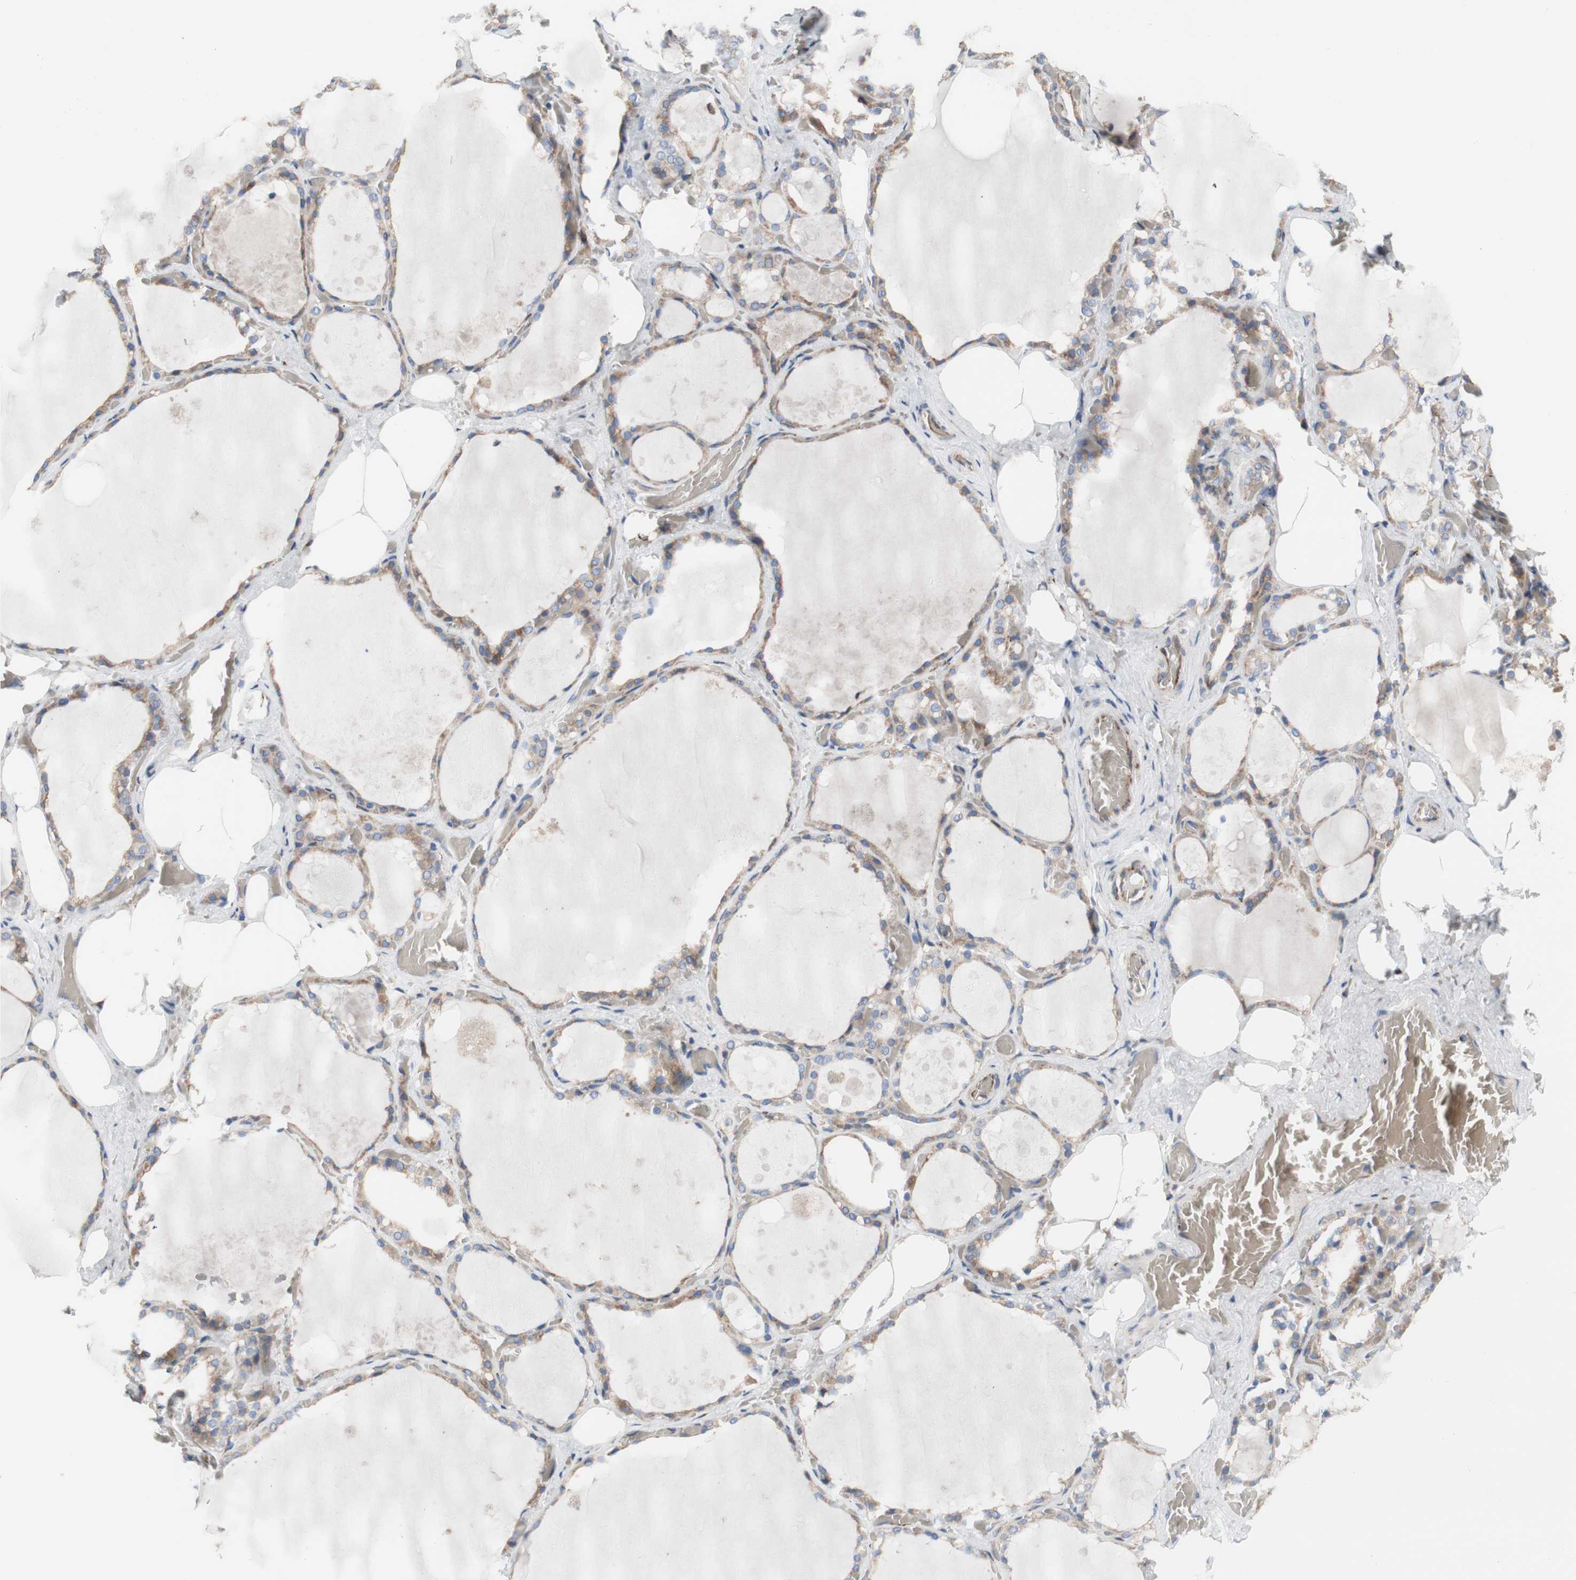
{"staining": {"intensity": "moderate", "quantity": ">75%", "location": "cytoplasmic/membranous"}, "tissue": "thyroid gland", "cell_type": "Glandular cells", "image_type": "normal", "snomed": [{"axis": "morphology", "description": "Normal tissue, NOS"}, {"axis": "topography", "description": "Thyroid gland"}], "caption": "Immunohistochemical staining of unremarkable human thyroid gland shows >75% levels of moderate cytoplasmic/membranous protein staining in about >75% of glandular cells.", "gene": "AGPAT5", "patient": {"sex": "male", "age": 61}}